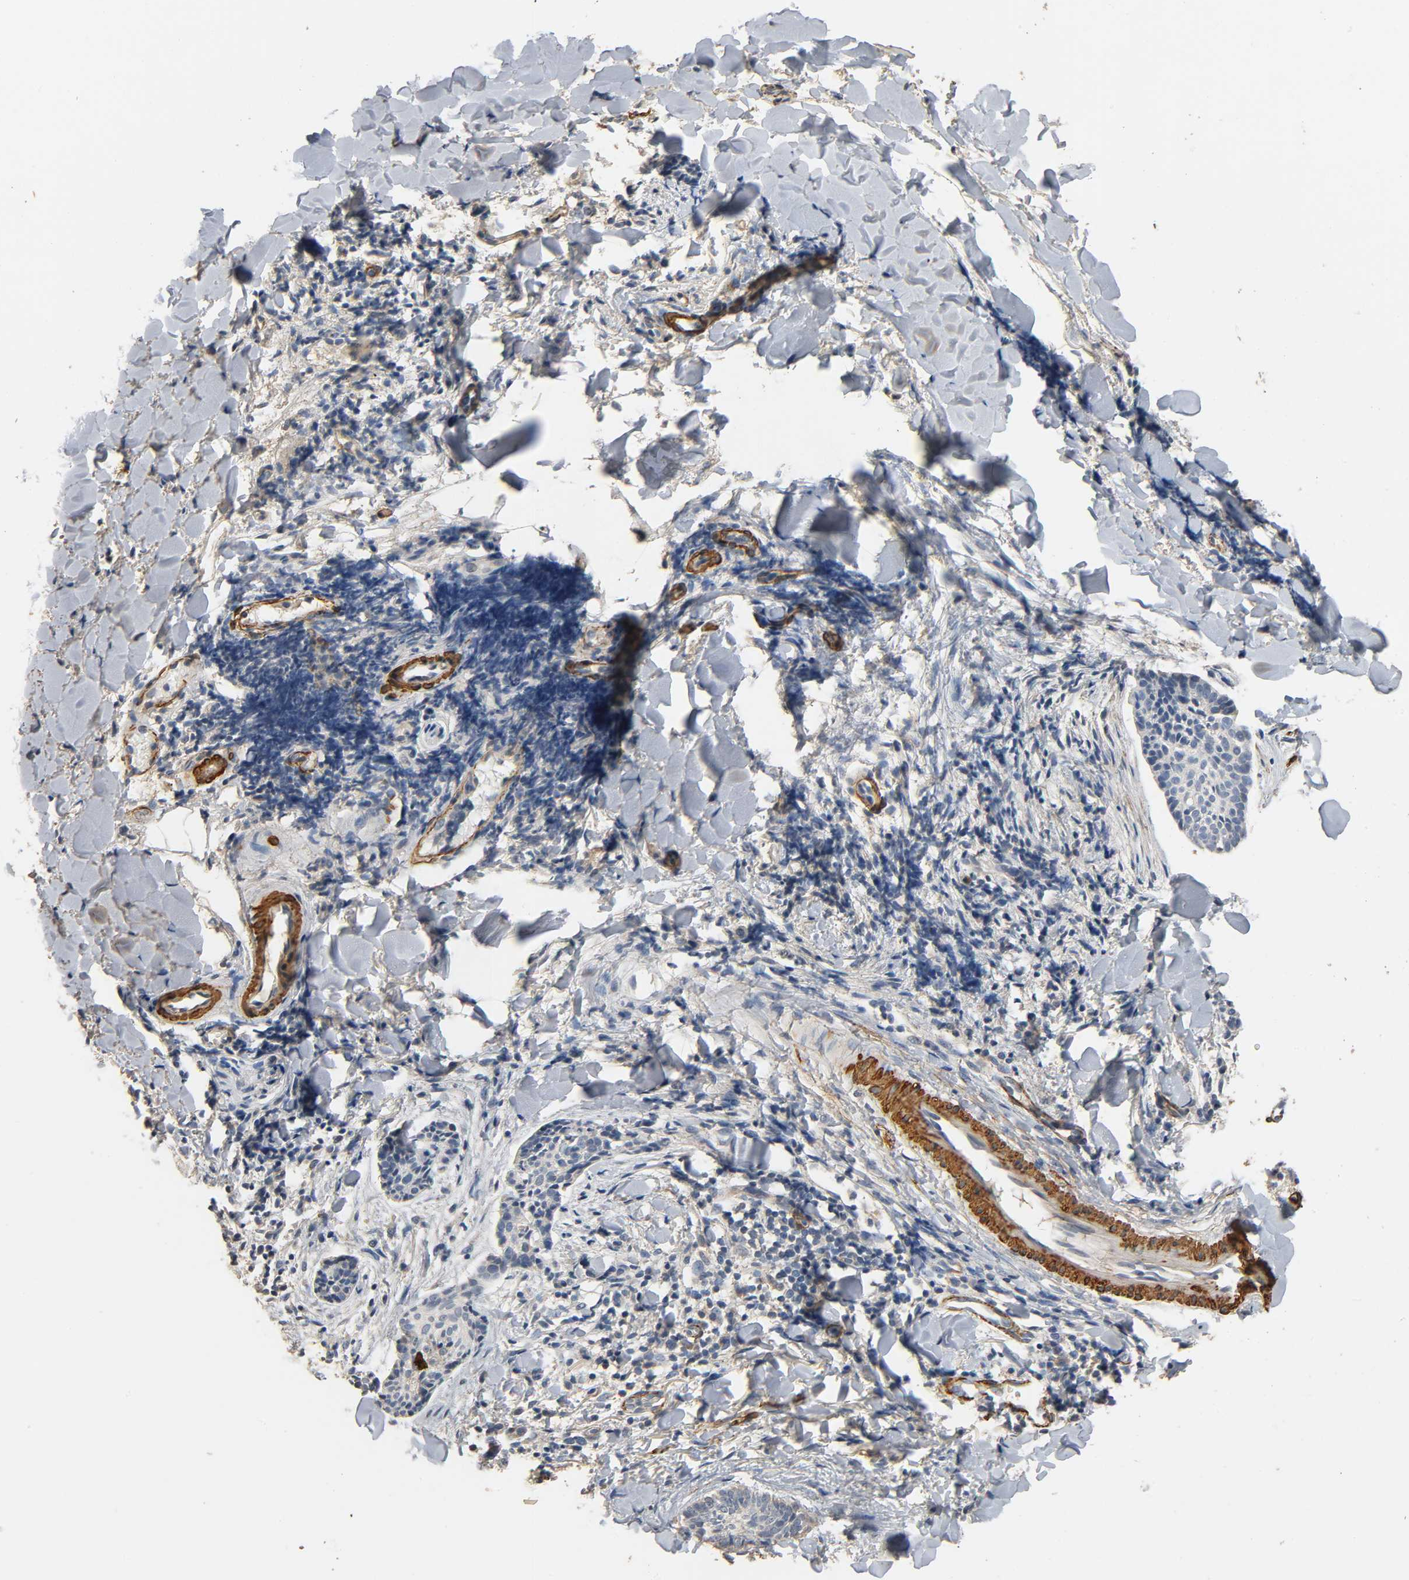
{"staining": {"intensity": "negative", "quantity": "none", "location": "none"}, "tissue": "skin cancer", "cell_type": "Tumor cells", "image_type": "cancer", "snomed": [{"axis": "morphology", "description": "Normal tissue, NOS"}, {"axis": "morphology", "description": "Basal cell carcinoma"}, {"axis": "topography", "description": "Skin"}], "caption": "There is no significant staining in tumor cells of skin basal cell carcinoma.", "gene": "GSTA3", "patient": {"sex": "female", "age": 57}}